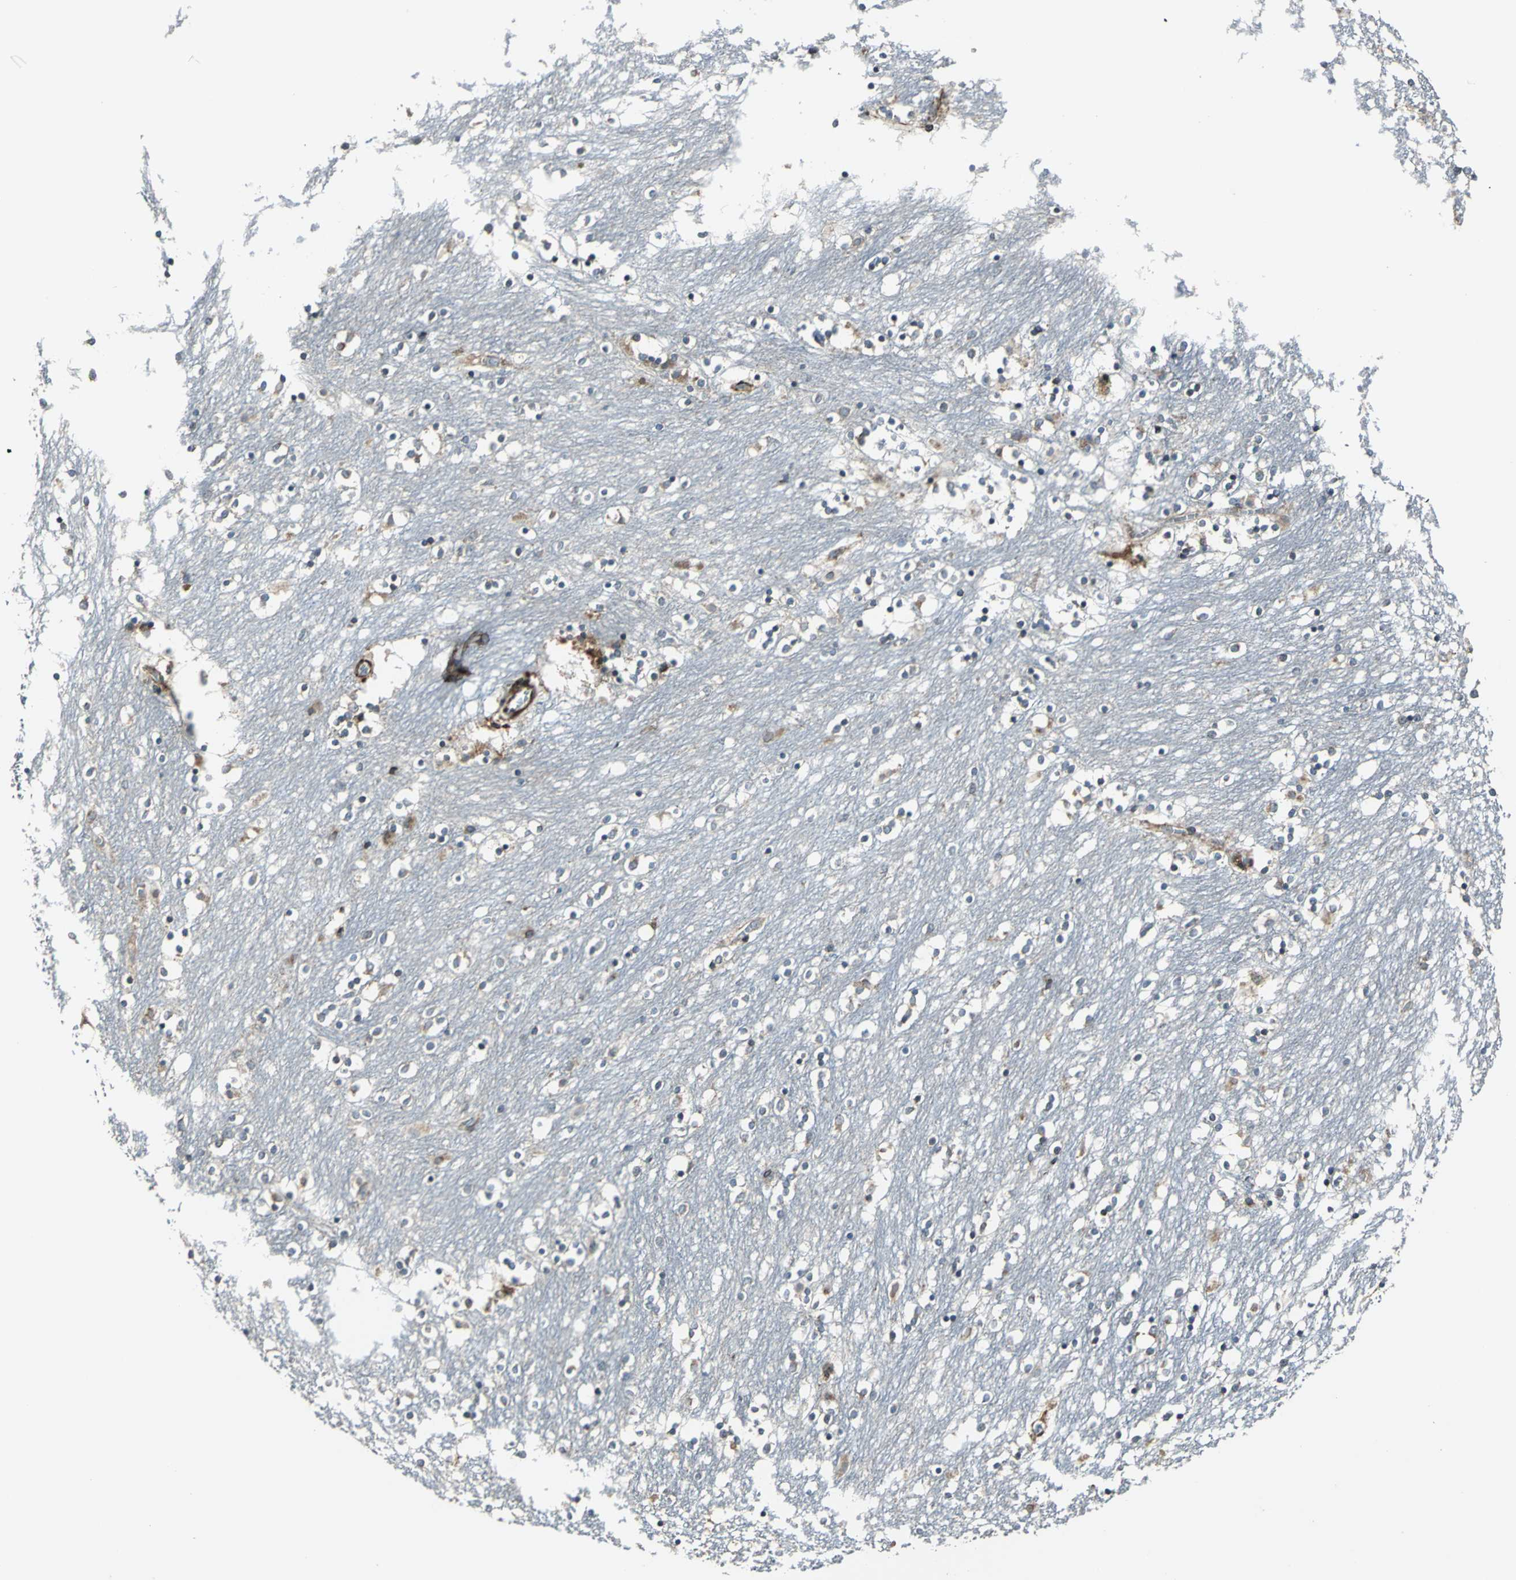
{"staining": {"intensity": "moderate", "quantity": "25%-75%", "location": "cytoplasmic/membranous,nuclear"}, "tissue": "caudate", "cell_type": "Glial cells", "image_type": "normal", "snomed": [{"axis": "morphology", "description": "Normal tissue, NOS"}, {"axis": "topography", "description": "Lateral ventricle wall"}], "caption": "An IHC micrograph of normal tissue is shown. Protein staining in brown shows moderate cytoplasmic/membranous,nuclear positivity in caudate within glial cells.", "gene": "HTATIP2", "patient": {"sex": "female", "age": 54}}